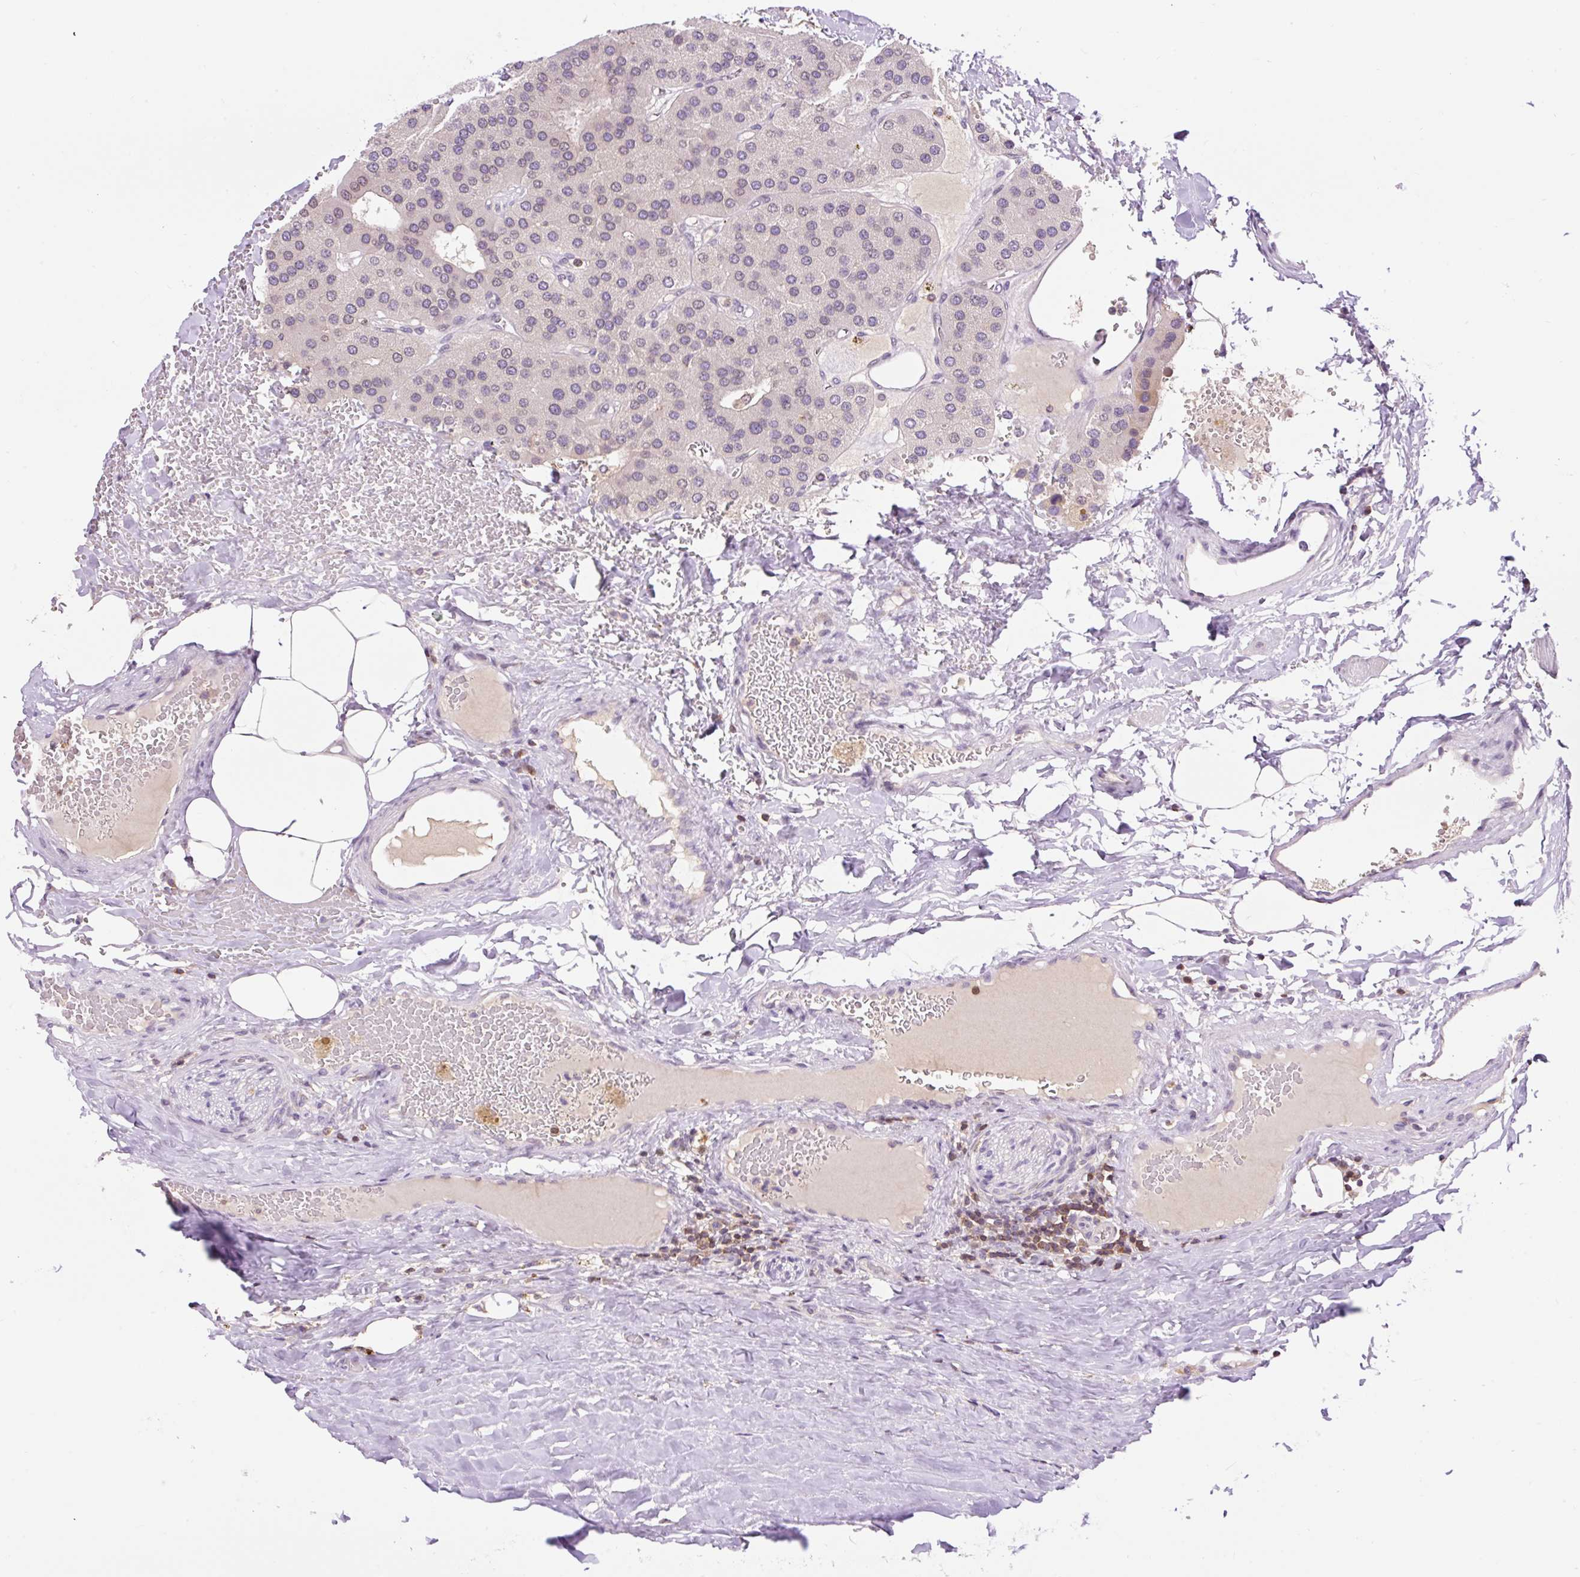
{"staining": {"intensity": "negative", "quantity": "none", "location": "none"}, "tissue": "parathyroid gland", "cell_type": "Glandular cells", "image_type": "normal", "snomed": [{"axis": "morphology", "description": "Normal tissue, NOS"}, {"axis": "morphology", "description": "Adenoma, NOS"}, {"axis": "topography", "description": "Parathyroid gland"}], "caption": "Benign parathyroid gland was stained to show a protein in brown. There is no significant staining in glandular cells. (DAB IHC with hematoxylin counter stain).", "gene": "CARD11", "patient": {"sex": "female", "age": 86}}